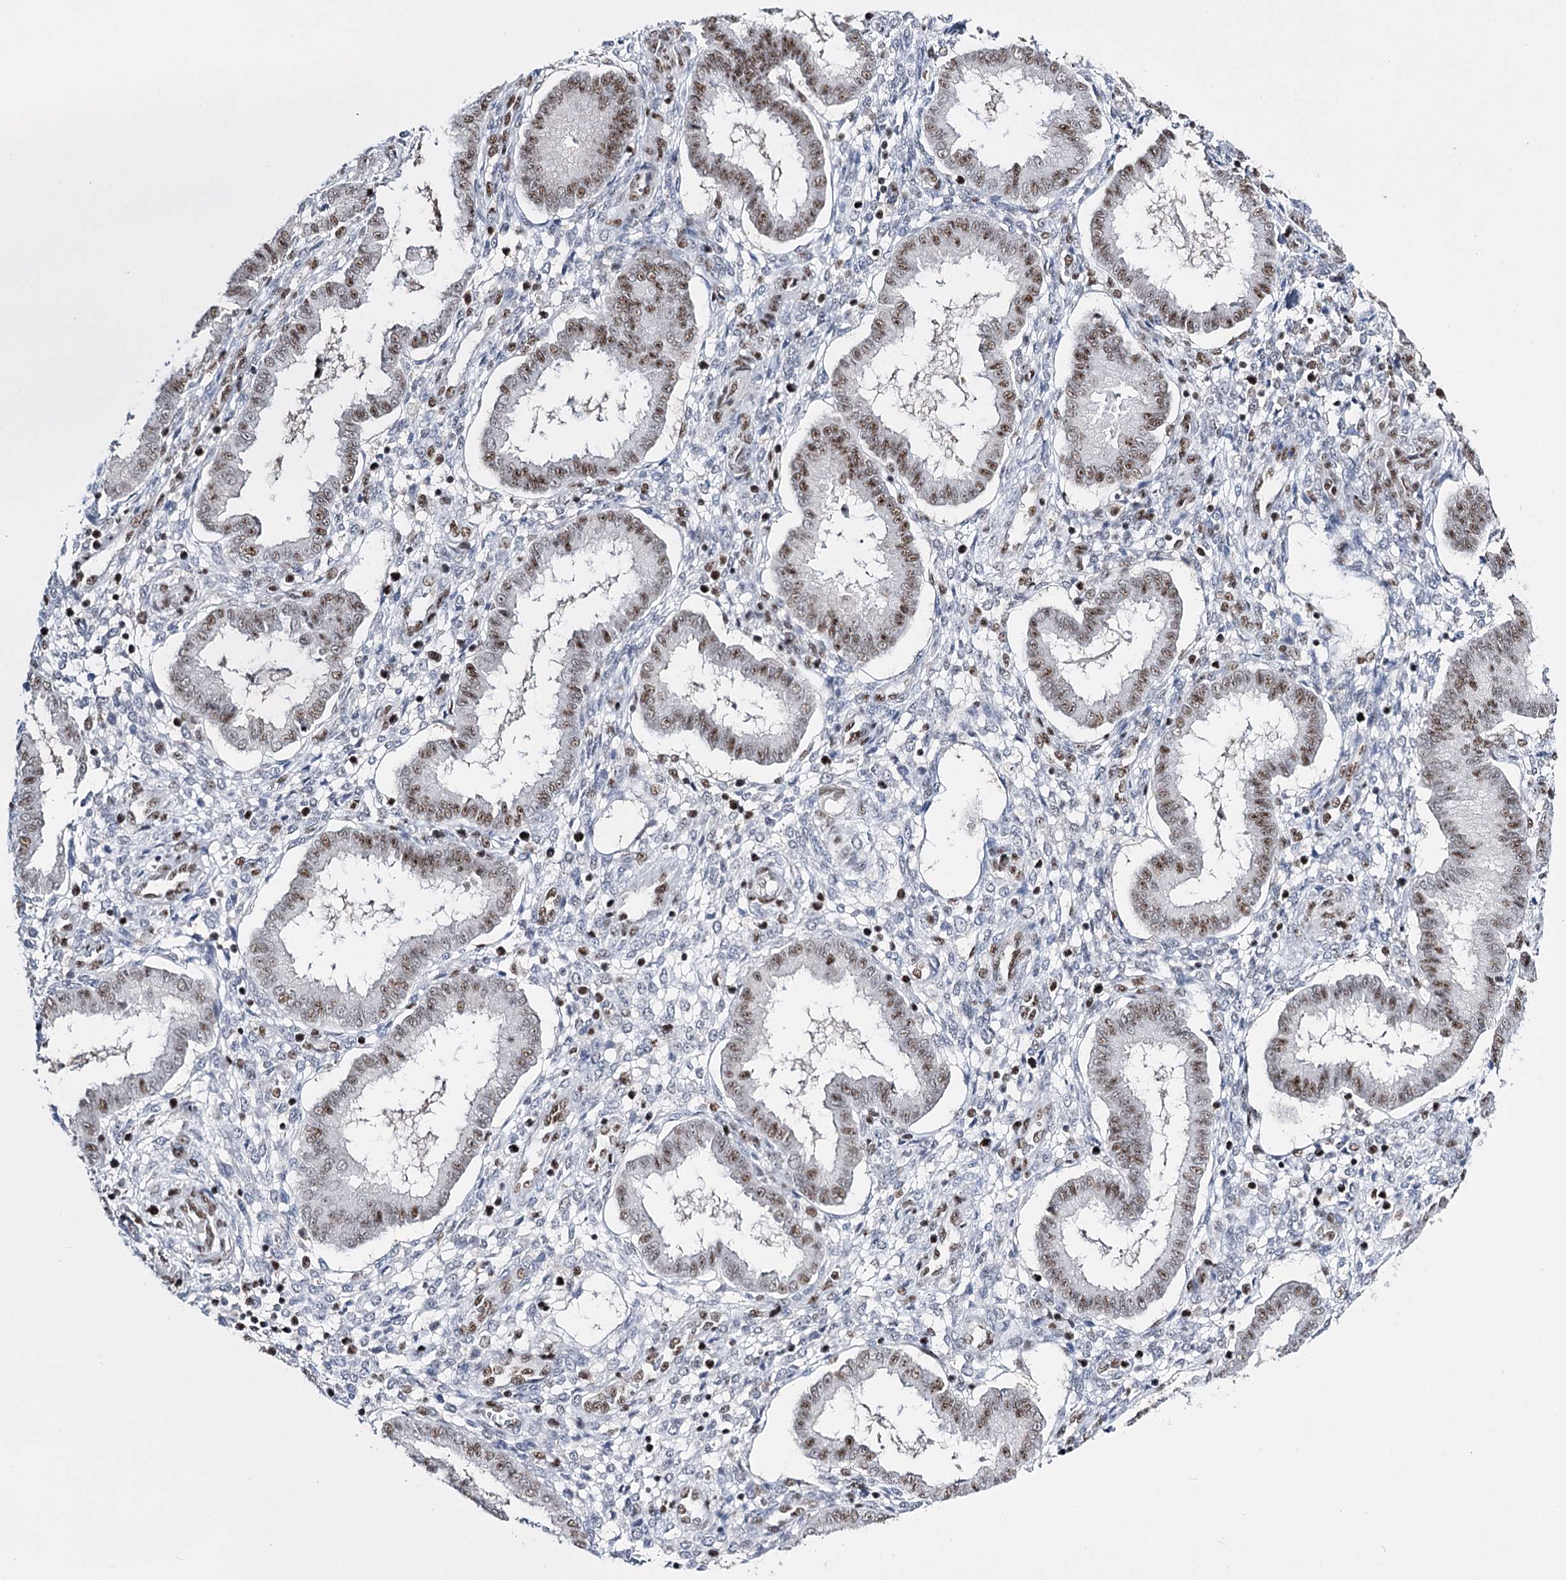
{"staining": {"intensity": "weak", "quantity": "25%-75%", "location": "nuclear"}, "tissue": "endometrium", "cell_type": "Cells in endometrial stroma", "image_type": "normal", "snomed": [{"axis": "morphology", "description": "Normal tissue, NOS"}, {"axis": "topography", "description": "Endometrium"}], "caption": "IHC (DAB) staining of normal endometrium exhibits weak nuclear protein positivity in approximately 25%-75% of cells in endometrial stroma. (DAB IHC, brown staining for protein, blue staining for nuclei).", "gene": "PRPF40A", "patient": {"sex": "female", "age": 24}}